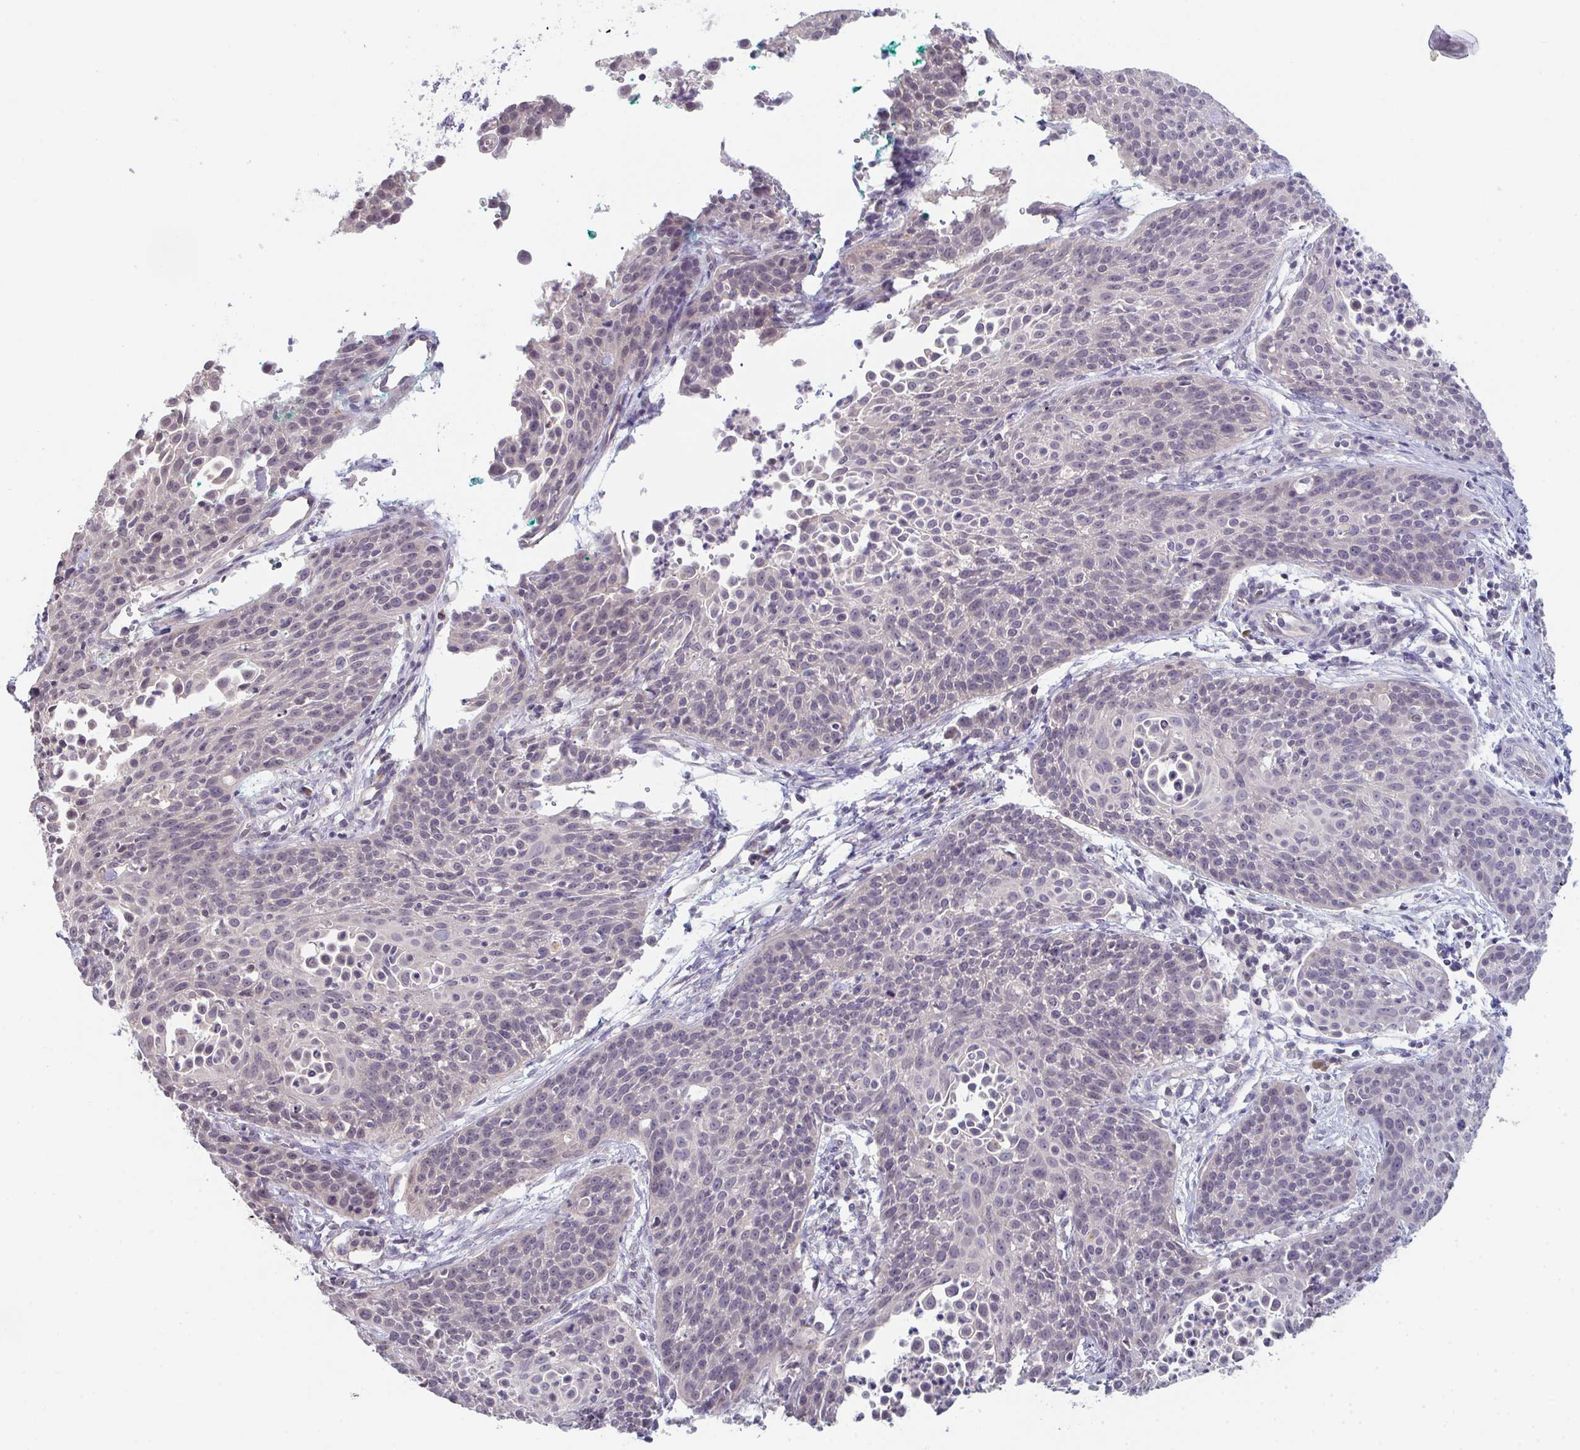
{"staining": {"intensity": "negative", "quantity": "none", "location": "none"}, "tissue": "cervical cancer", "cell_type": "Tumor cells", "image_type": "cancer", "snomed": [{"axis": "morphology", "description": "Squamous cell carcinoma, NOS"}, {"axis": "topography", "description": "Cervix"}], "caption": "The immunohistochemistry (IHC) micrograph has no significant positivity in tumor cells of cervical cancer tissue.", "gene": "ZNF214", "patient": {"sex": "female", "age": 38}}